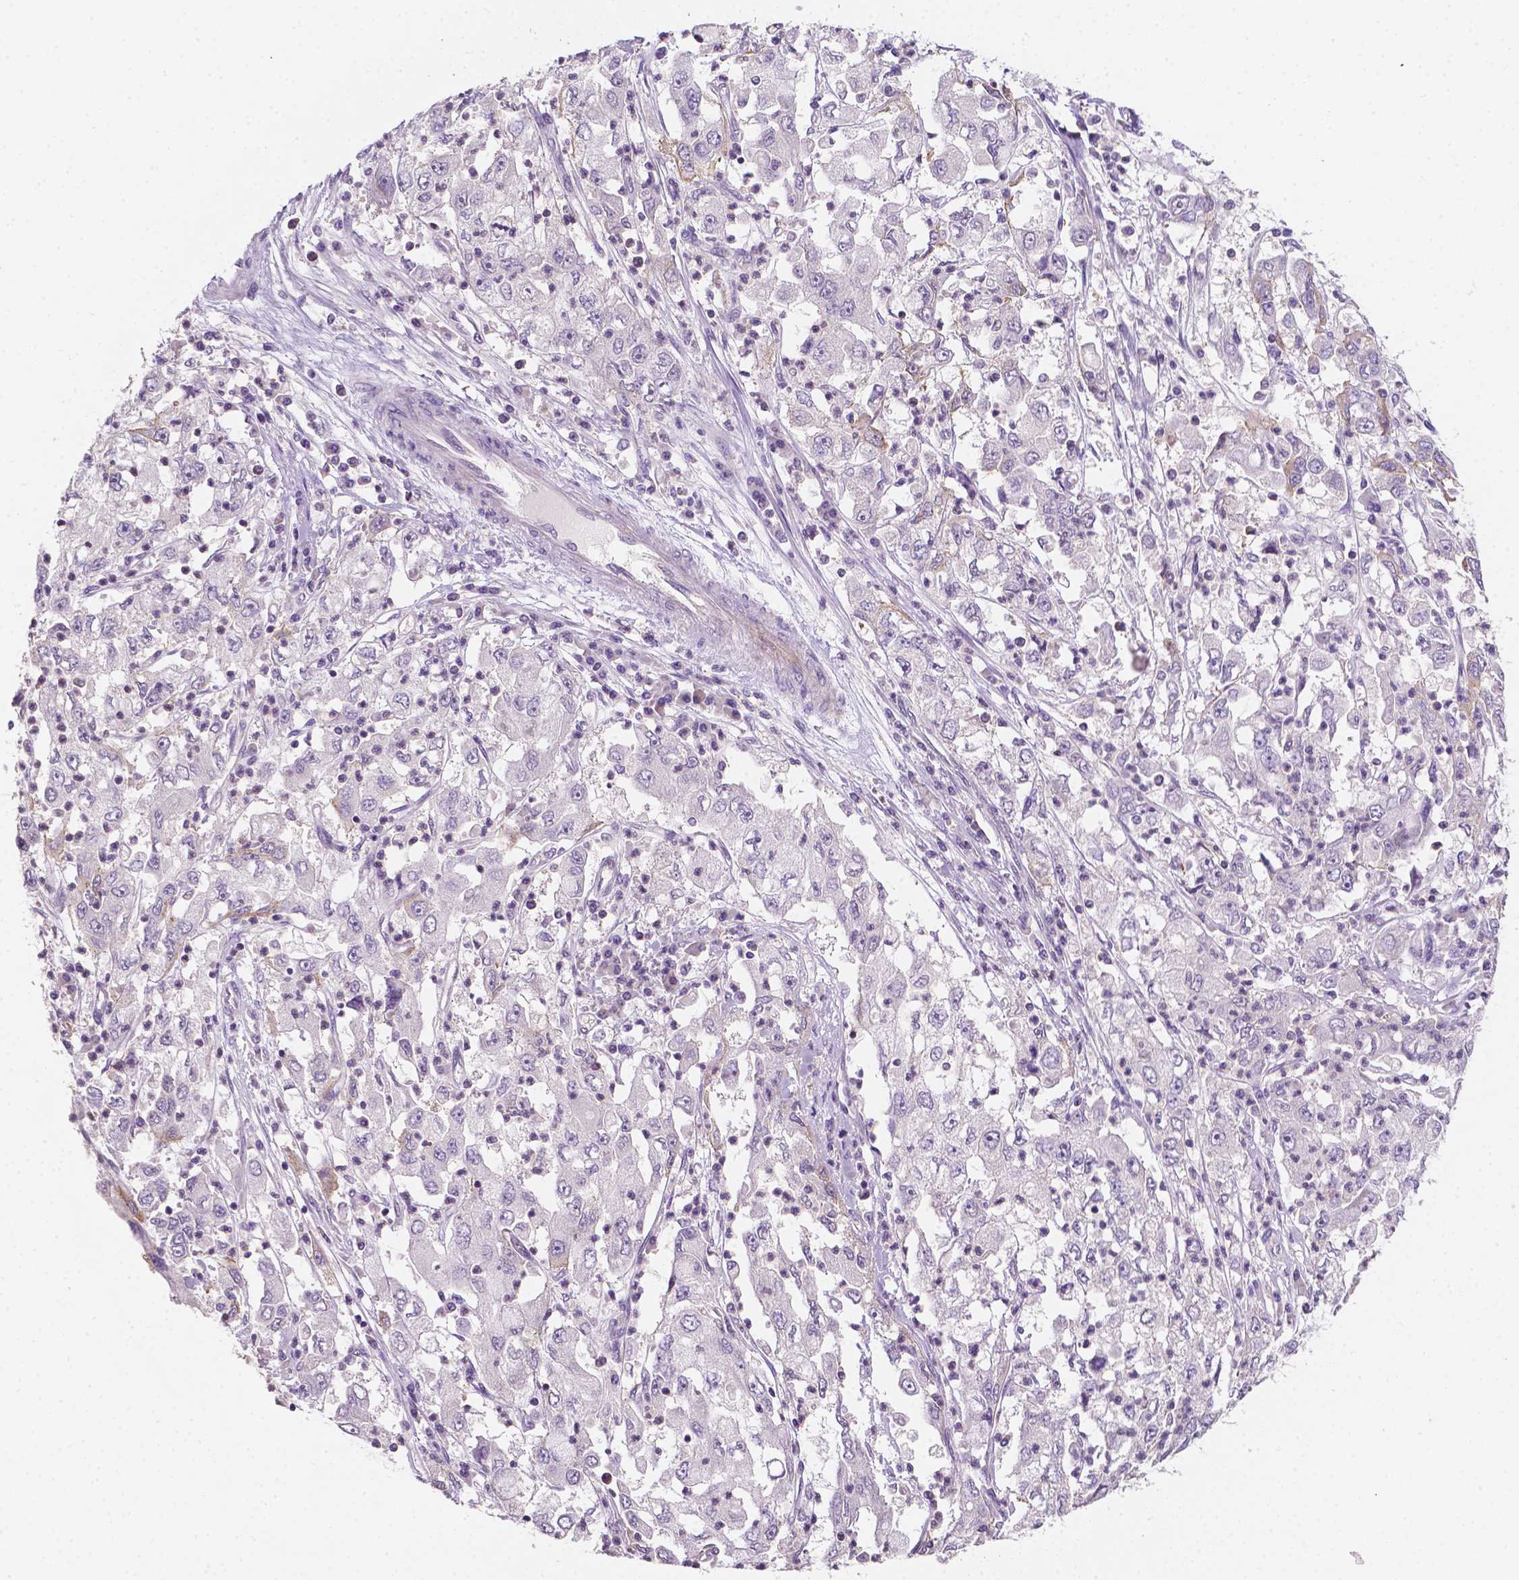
{"staining": {"intensity": "negative", "quantity": "none", "location": "none"}, "tissue": "cervical cancer", "cell_type": "Tumor cells", "image_type": "cancer", "snomed": [{"axis": "morphology", "description": "Squamous cell carcinoma, NOS"}, {"axis": "topography", "description": "Cervix"}], "caption": "Immunohistochemistry (IHC) of cervical cancer (squamous cell carcinoma) shows no expression in tumor cells.", "gene": "EGFR", "patient": {"sex": "female", "age": 36}}